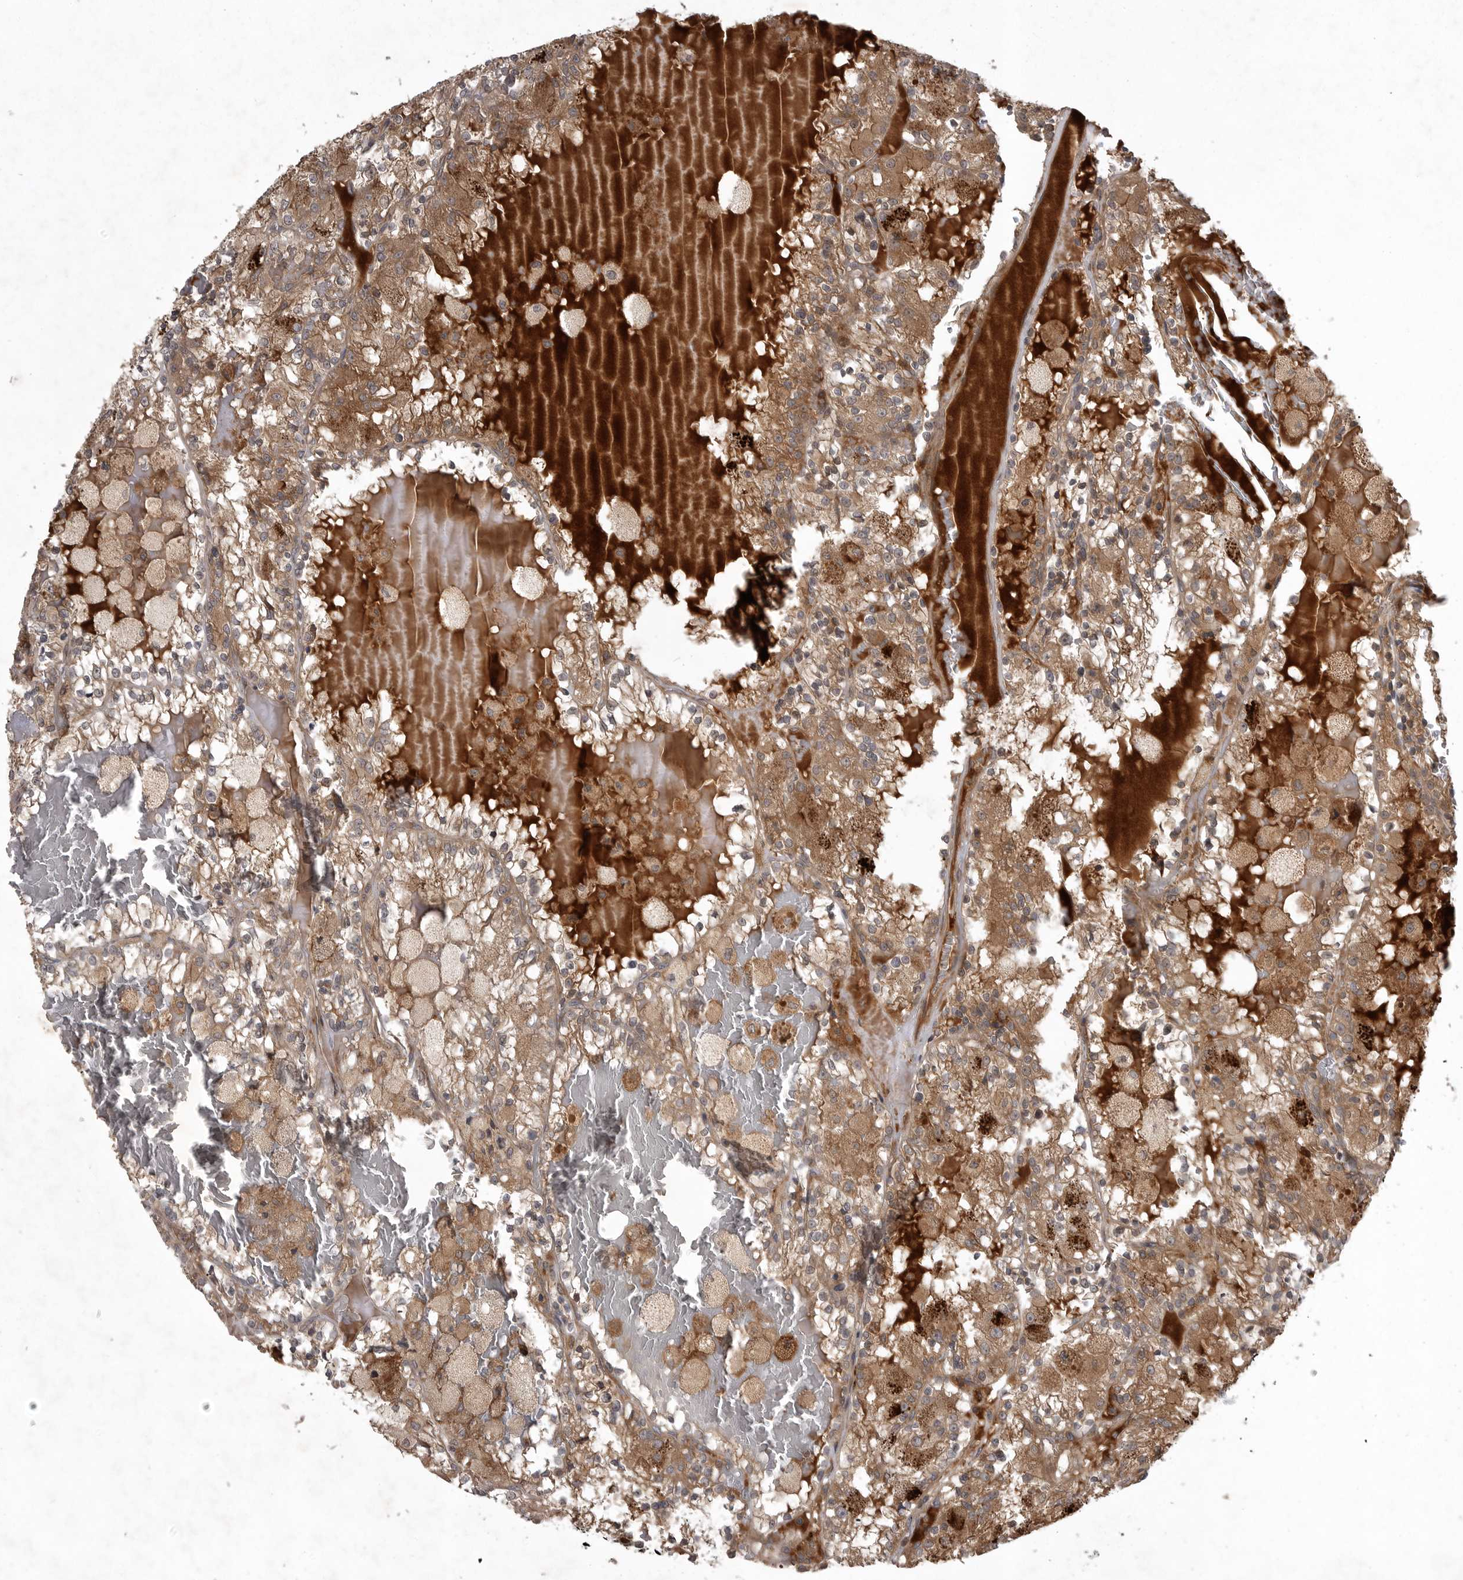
{"staining": {"intensity": "moderate", "quantity": ">75%", "location": "cytoplasmic/membranous"}, "tissue": "renal cancer", "cell_type": "Tumor cells", "image_type": "cancer", "snomed": [{"axis": "morphology", "description": "Adenocarcinoma, NOS"}, {"axis": "topography", "description": "Kidney"}], "caption": "IHC image of neoplastic tissue: adenocarcinoma (renal) stained using IHC displays medium levels of moderate protein expression localized specifically in the cytoplasmic/membranous of tumor cells, appearing as a cytoplasmic/membranous brown color.", "gene": "GPR31", "patient": {"sex": "female", "age": 56}}